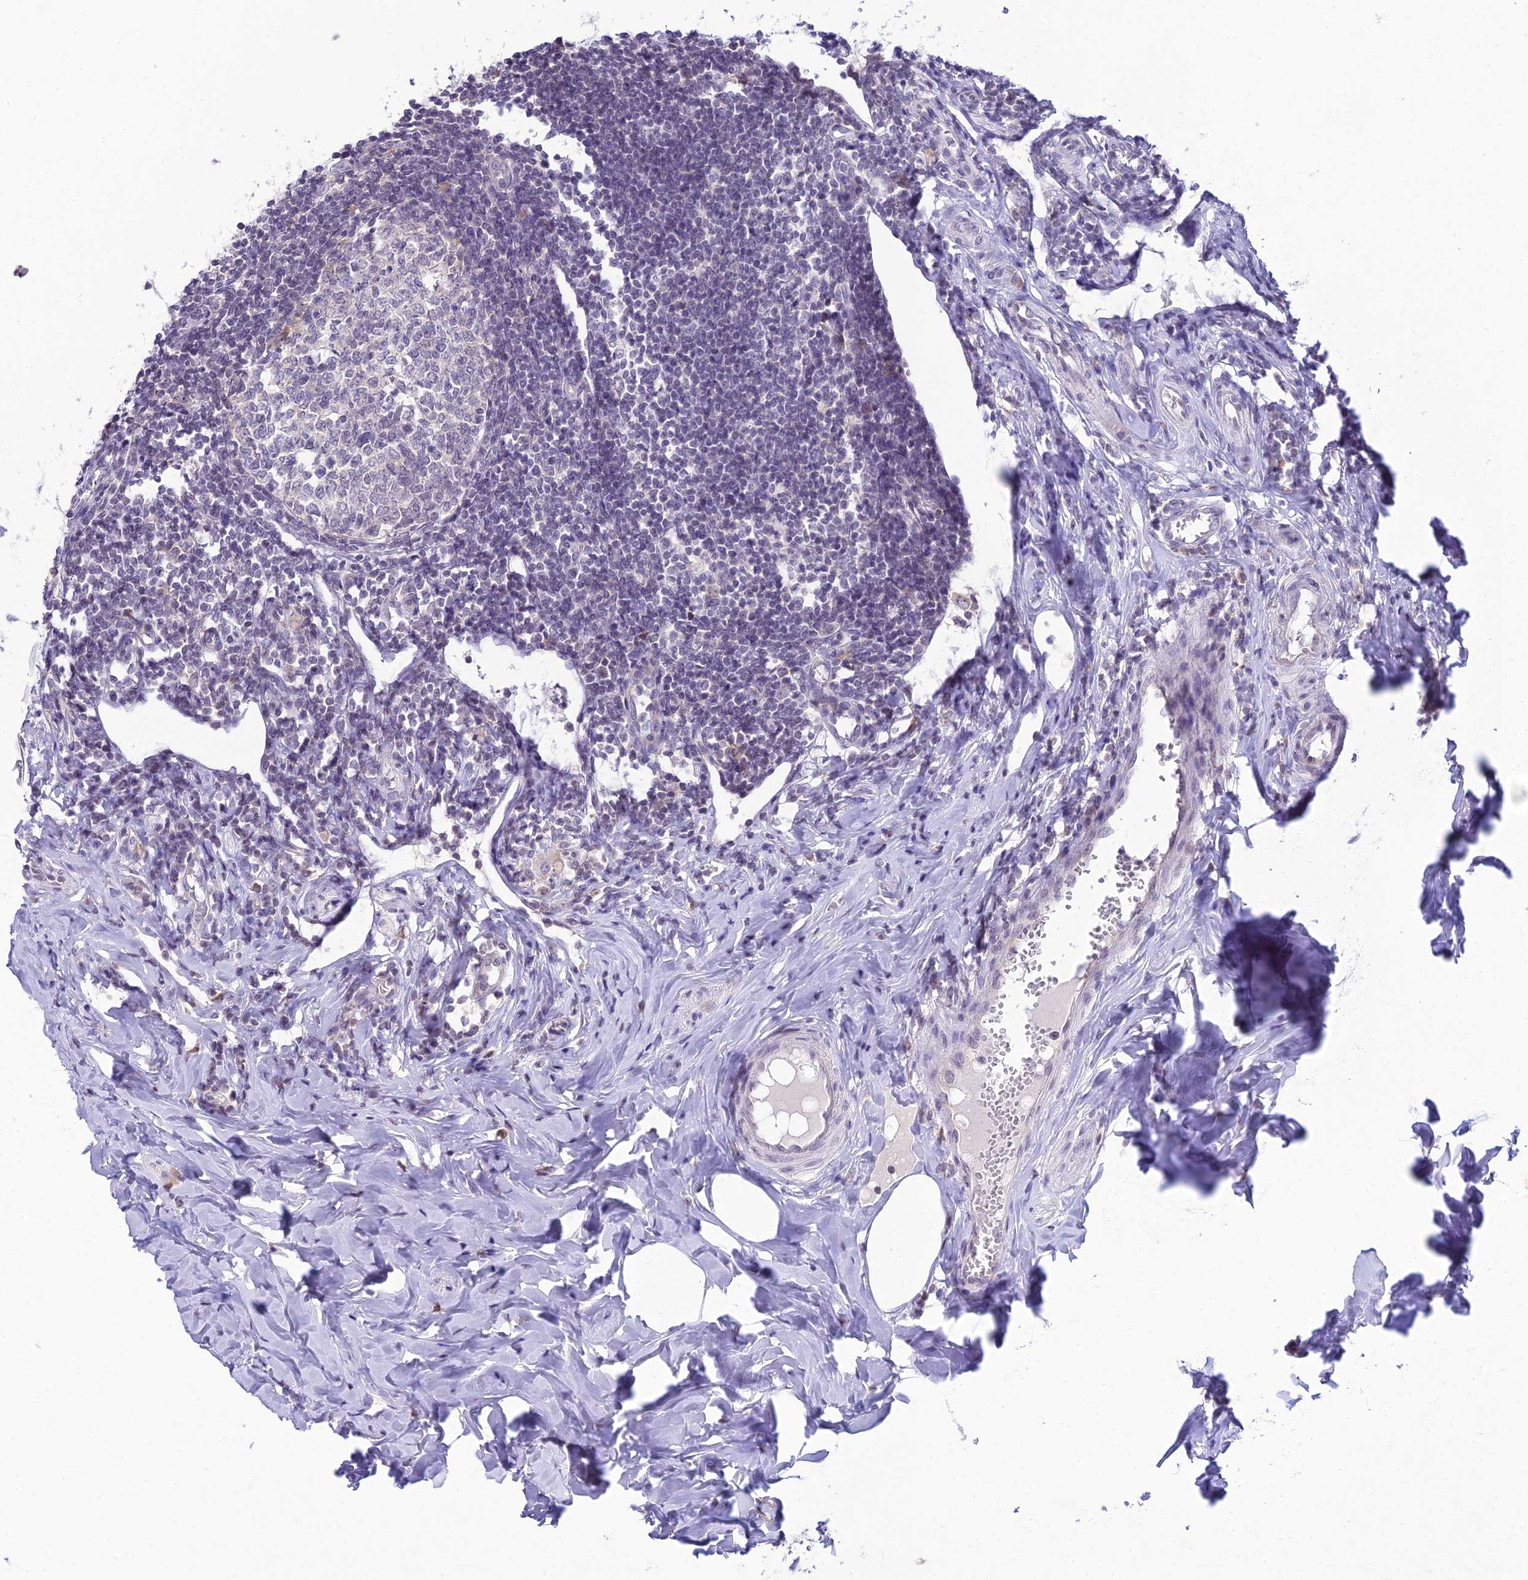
{"staining": {"intensity": "moderate", "quantity": "25%-75%", "location": "cytoplasmic/membranous"}, "tissue": "appendix", "cell_type": "Glandular cells", "image_type": "normal", "snomed": [{"axis": "morphology", "description": "Normal tissue, NOS"}, {"axis": "topography", "description": "Appendix"}], "caption": "Glandular cells demonstrate moderate cytoplasmic/membranous expression in about 25%-75% of cells in benign appendix. The staining was performed using DAB (3,3'-diaminobenzidine), with brown indicating positive protein expression. Nuclei are stained blue with hematoxylin.", "gene": "RPS26", "patient": {"sex": "female", "age": 33}}